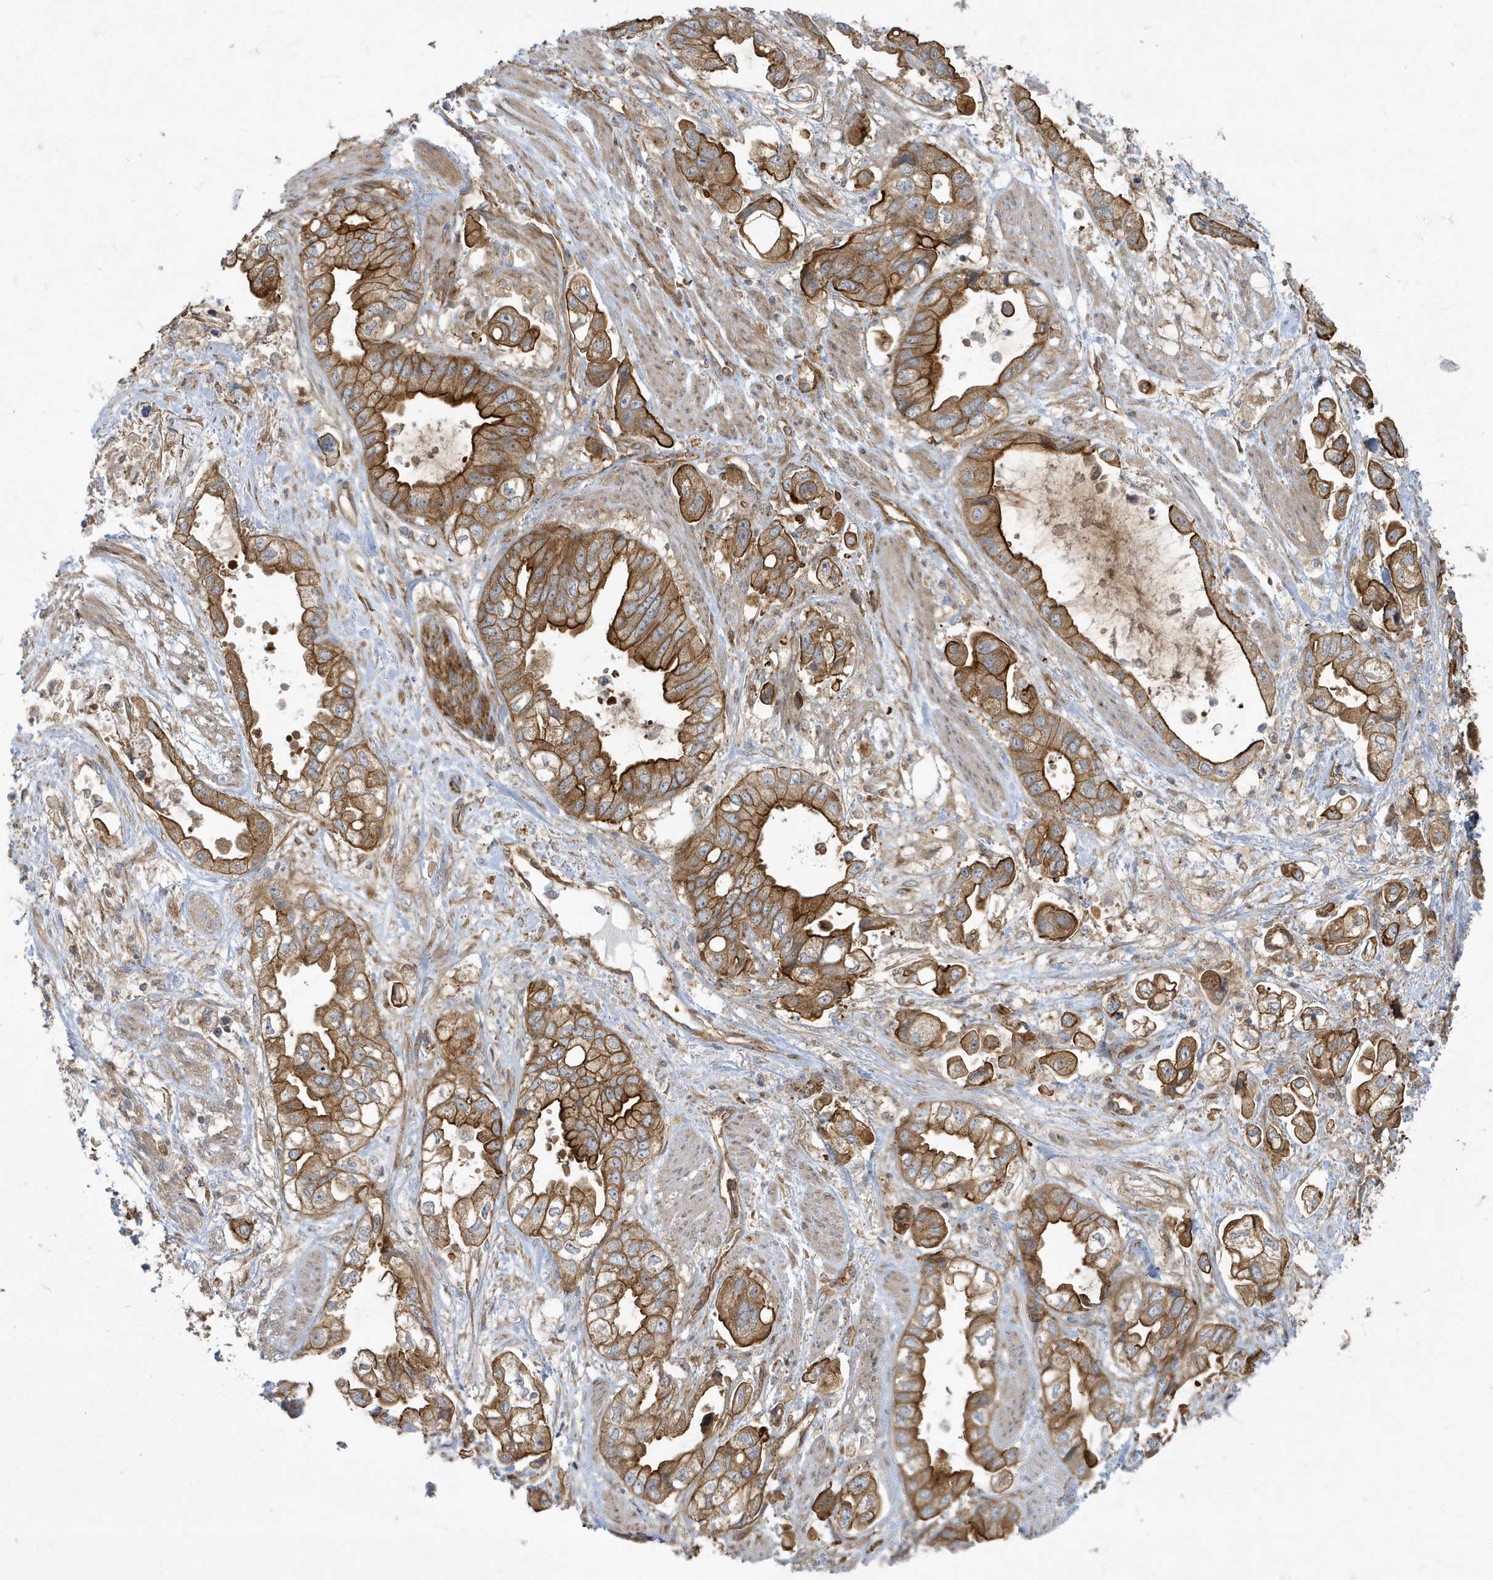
{"staining": {"intensity": "strong", "quantity": ">75%", "location": "cytoplasmic/membranous"}, "tissue": "stomach cancer", "cell_type": "Tumor cells", "image_type": "cancer", "snomed": [{"axis": "morphology", "description": "Adenocarcinoma, NOS"}, {"axis": "topography", "description": "Stomach"}], "caption": "DAB (3,3'-diaminobenzidine) immunohistochemical staining of adenocarcinoma (stomach) displays strong cytoplasmic/membranous protein positivity in about >75% of tumor cells. (DAB (3,3'-diaminobenzidine) = brown stain, brightfield microscopy at high magnification).", "gene": "ATP23", "patient": {"sex": "male", "age": 62}}